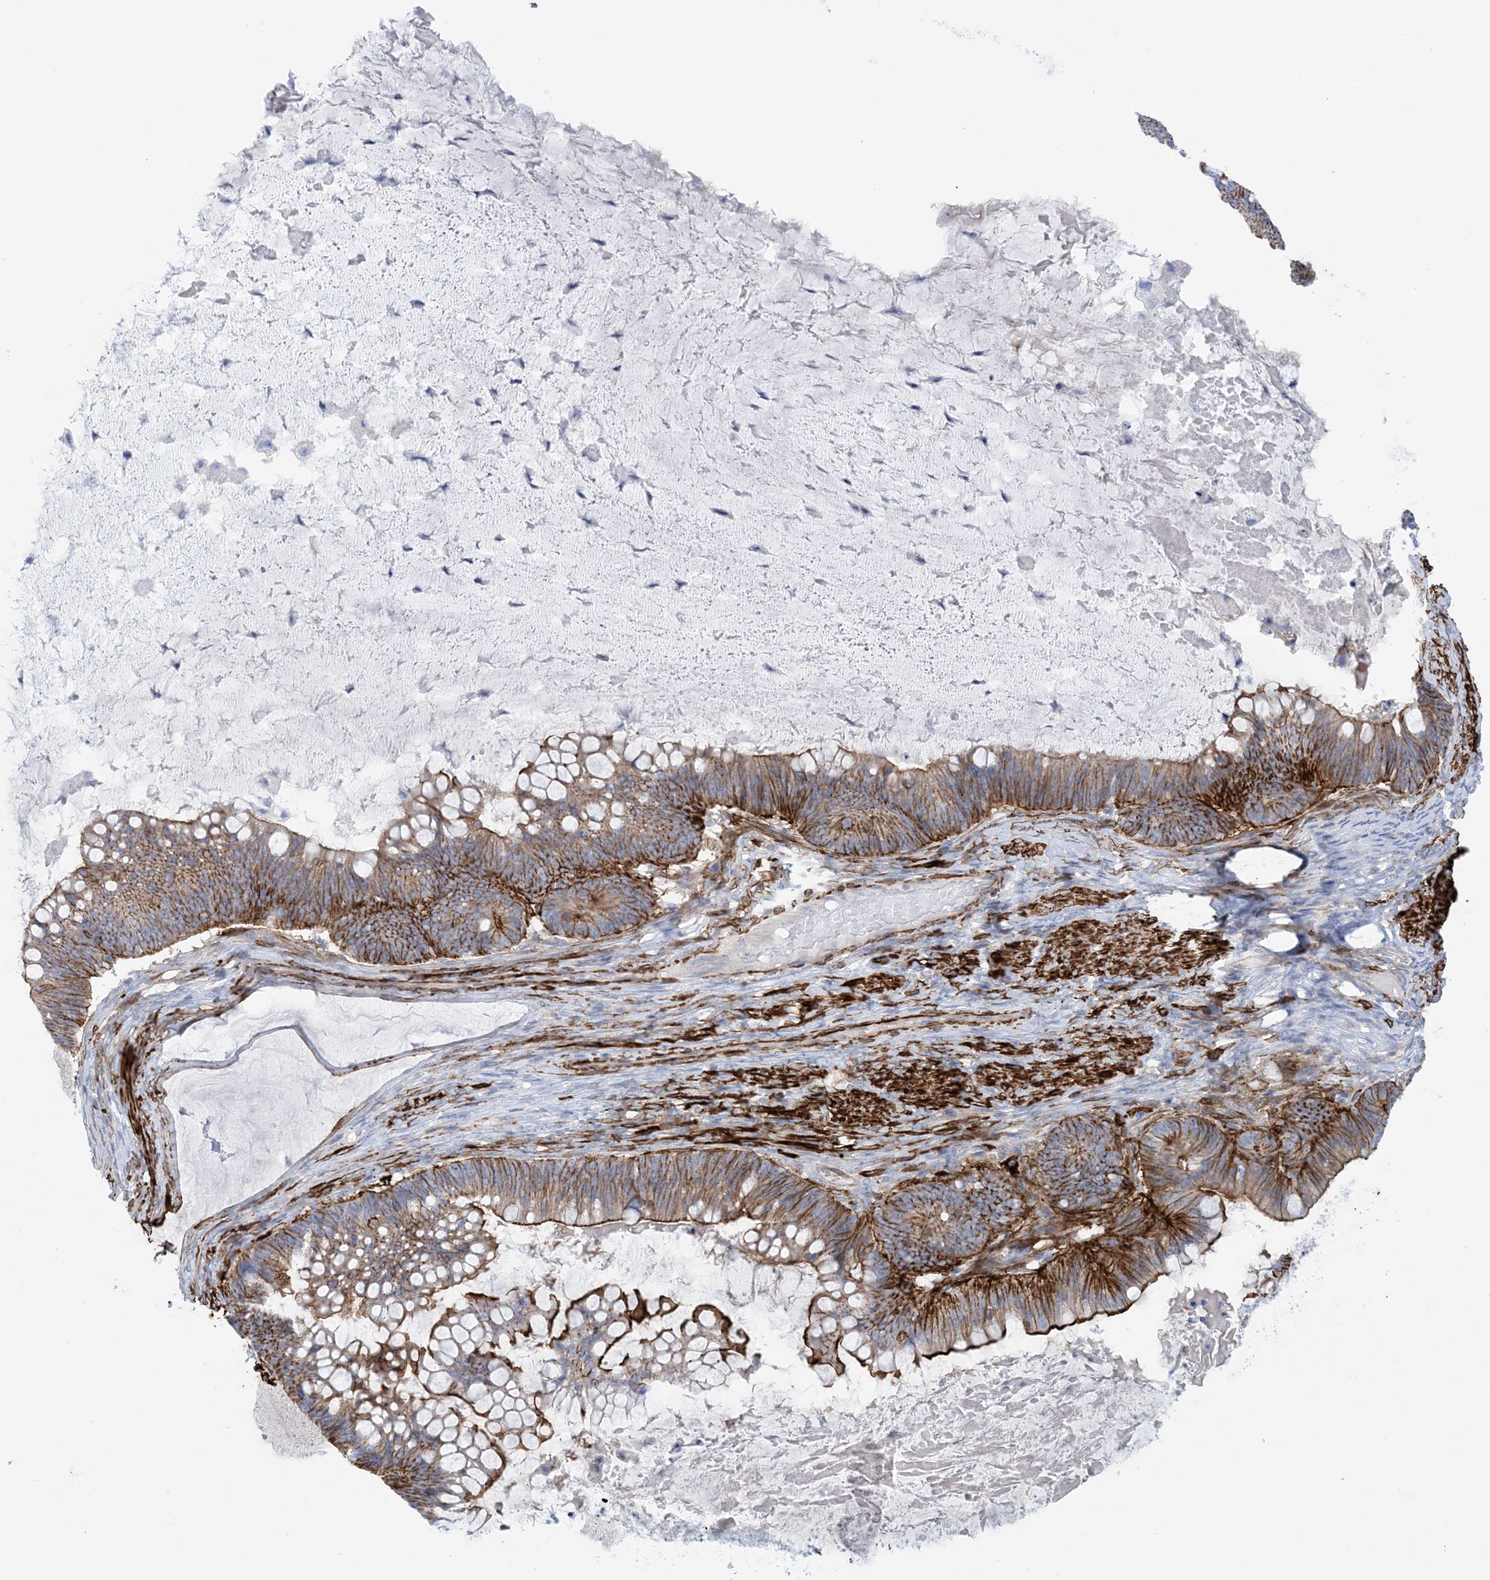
{"staining": {"intensity": "moderate", "quantity": ">75%", "location": "cytoplasmic/membranous"}, "tissue": "ovarian cancer", "cell_type": "Tumor cells", "image_type": "cancer", "snomed": [{"axis": "morphology", "description": "Cystadenocarcinoma, mucinous, NOS"}, {"axis": "topography", "description": "Ovary"}], "caption": "Mucinous cystadenocarcinoma (ovarian) stained for a protein (brown) exhibits moderate cytoplasmic/membranous positive expression in about >75% of tumor cells.", "gene": "SHANK1", "patient": {"sex": "female", "age": 61}}